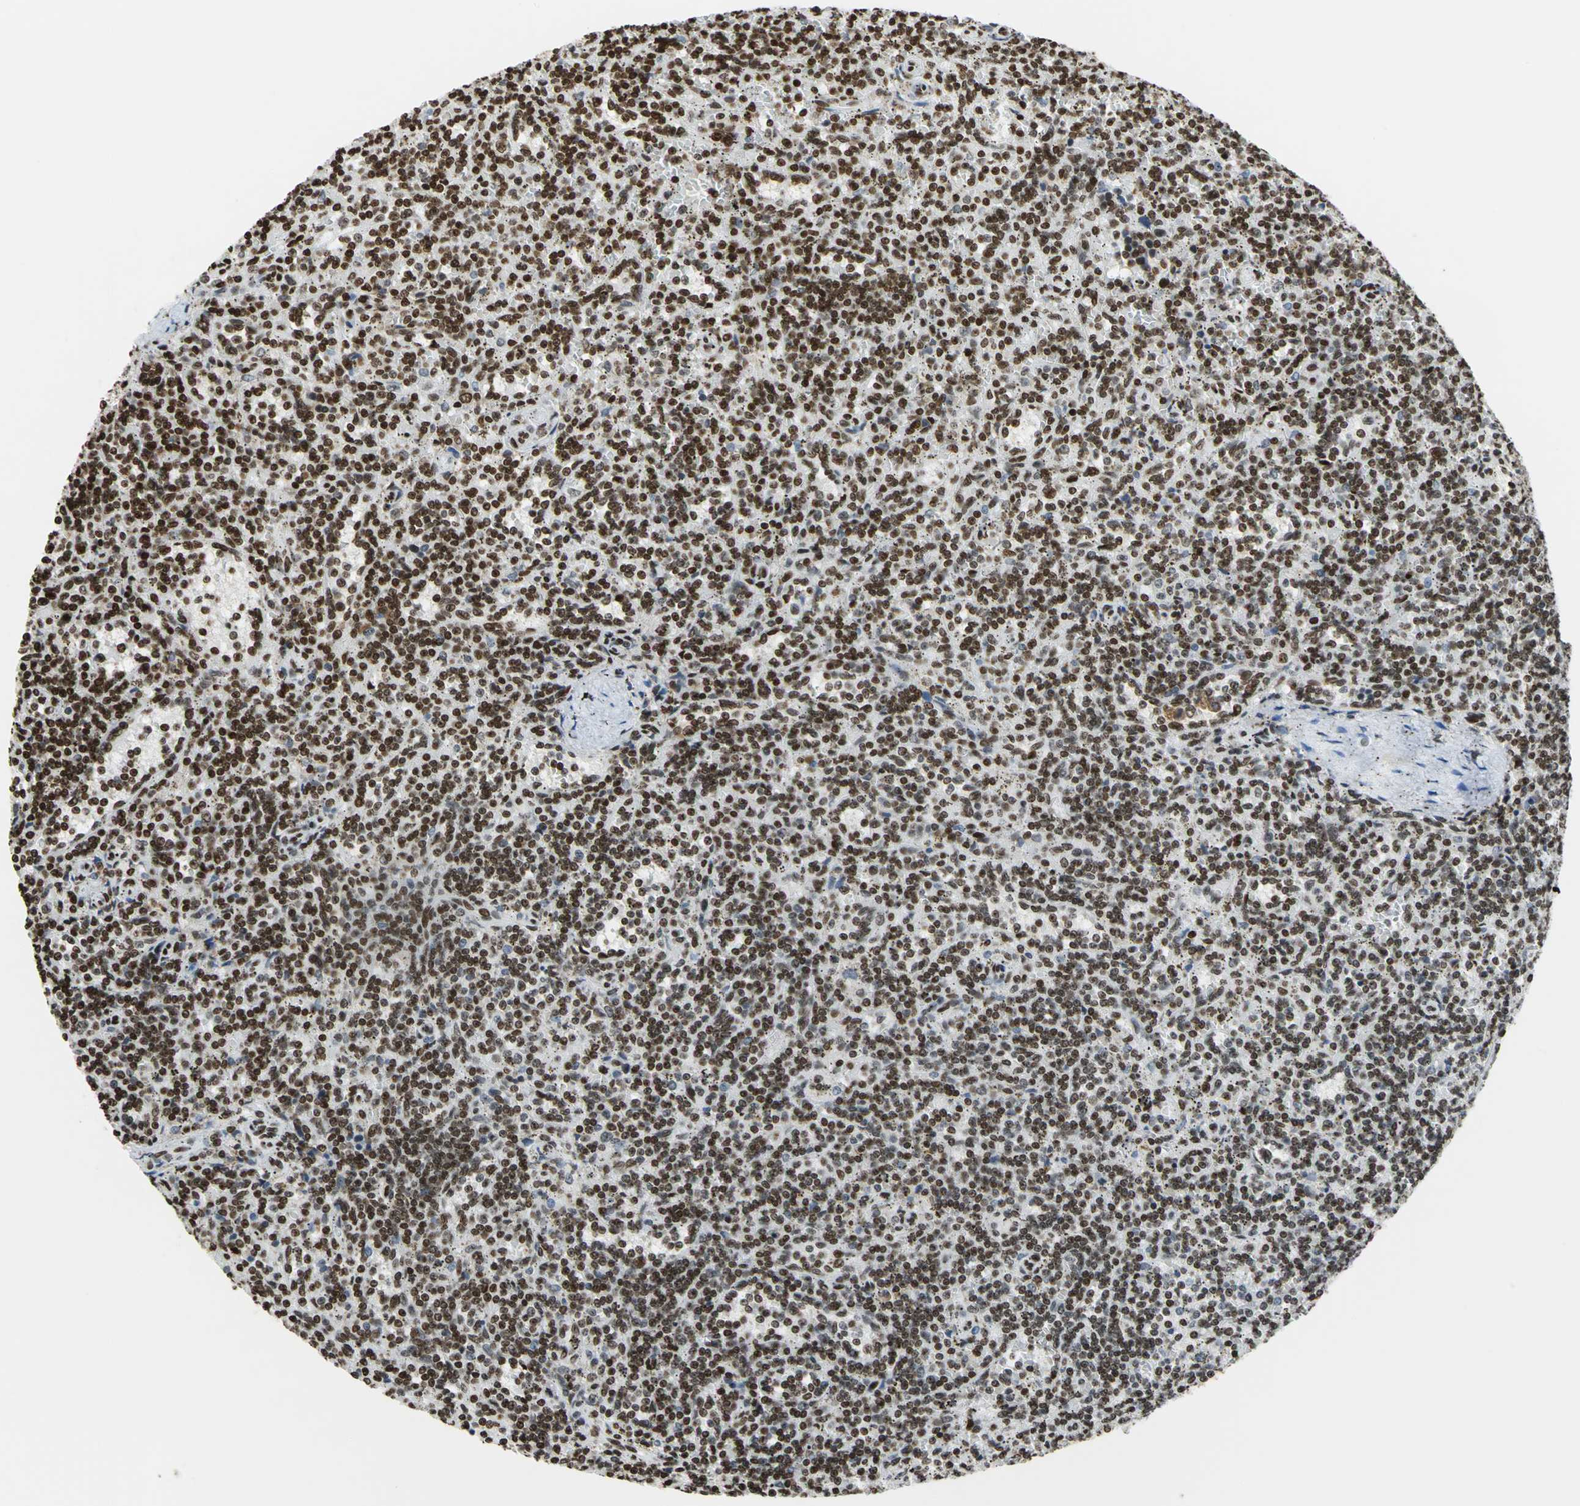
{"staining": {"intensity": "strong", "quantity": ">75%", "location": "nuclear"}, "tissue": "lymphoma", "cell_type": "Tumor cells", "image_type": "cancer", "snomed": [{"axis": "morphology", "description": "Malignant lymphoma, non-Hodgkin's type, Low grade"}, {"axis": "topography", "description": "Spleen"}], "caption": "Immunohistochemistry (DAB) staining of malignant lymphoma, non-Hodgkin's type (low-grade) displays strong nuclear protein expression in about >75% of tumor cells.", "gene": "HMGB1", "patient": {"sex": "male", "age": 73}}